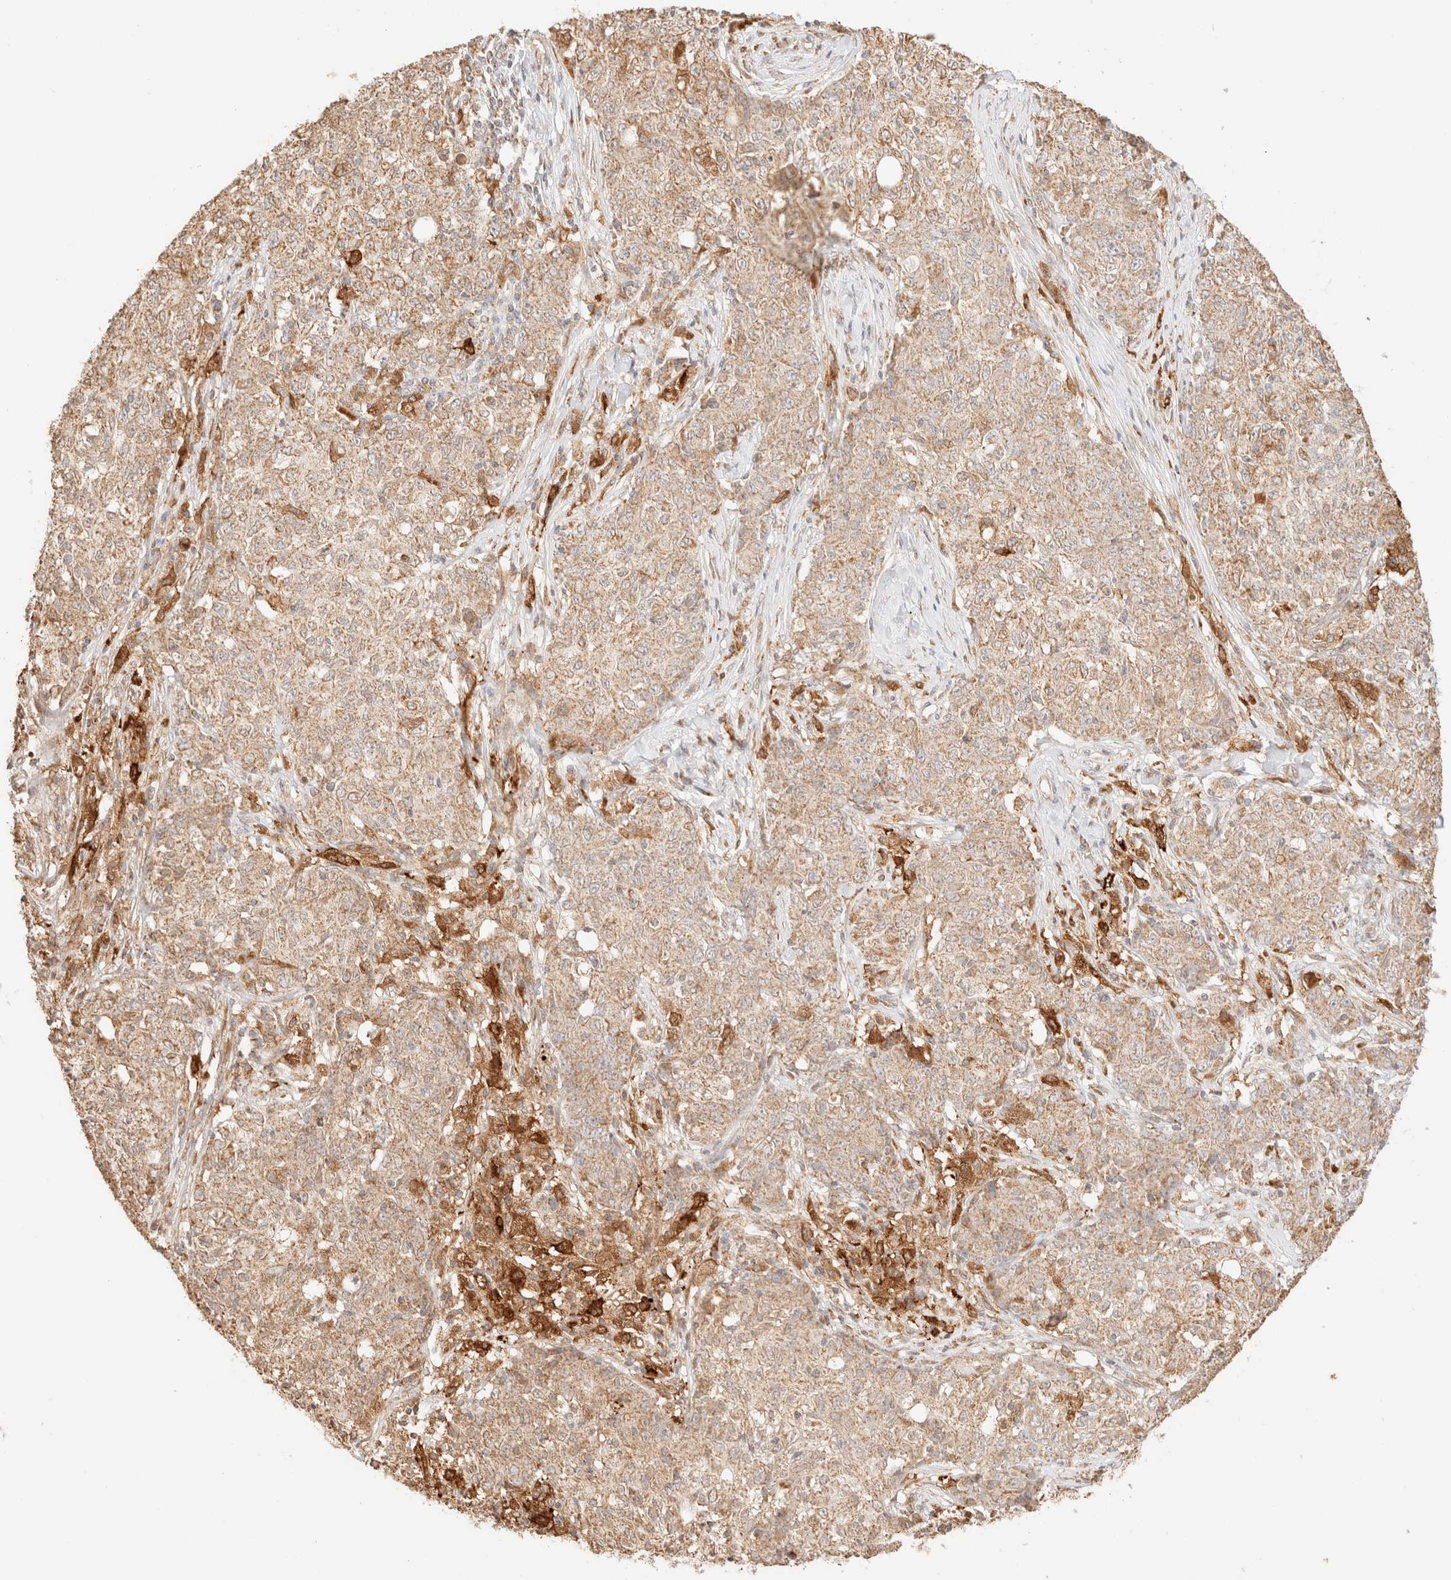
{"staining": {"intensity": "weak", "quantity": ">75%", "location": "cytoplasmic/membranous"}, "tissue": "ovarian cancer", "cell_type": "Tumor cells", "image_type": "cancer", "snomed": [{"axis": "morphology", "description": "Carcinoma, endometroid"}, {"axis": "topography", "description": "Ovary"}], "caption": "Immunohistochemistry micrograph of neoplastic tissue: ovarian endometroid carcinoma stained using immunohistochemistry (IHC) demonstrates low levels of weak protein expression localized specifically in the cytoplasmic/membranous of tumor cells, appearing as a cytoplasmic/membranous brown color.", "gene": "TACO1", "patient": {"sex": "female", "age": 42}}